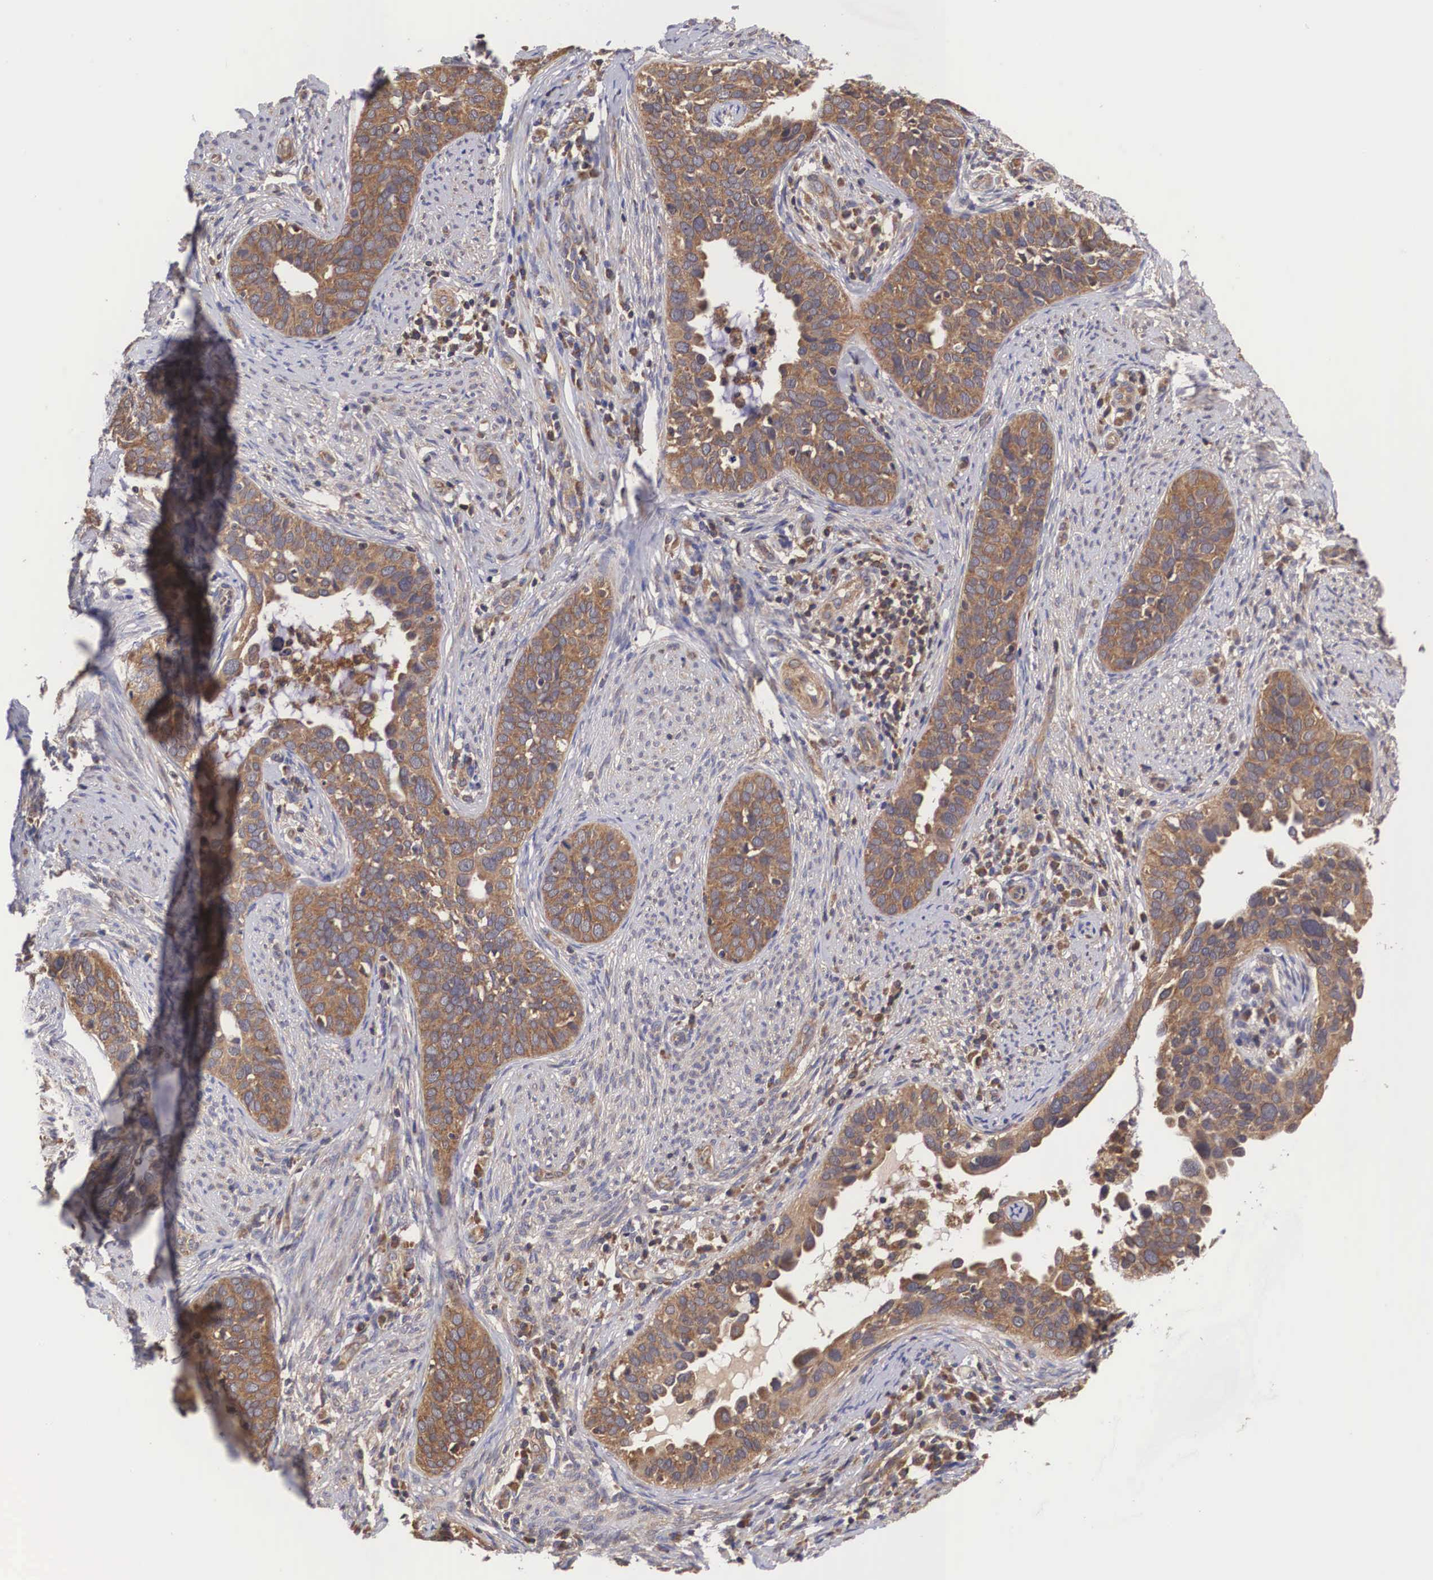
{"staining": {"intensity": "moderate", "quantity": ">75%", "location": "cytoplasmic/membranous"}, "tissue": "cervical cancer", "cell_type": "Tumor cells", "image_type": "cancer", "snomed": [{"axis": "morphology", "description": "Squamous cell carcinoma, NOS"}, {"axis": "topography", "description": "Cervix"}], "caption": "Tumor cells reveal medium levels of moderate cytoplasmic/membranous staining in approximately >75% of cells in cervical squamous cell carcinoma.", "gene": "DHRS1", "patient": {"sex": "female", "age": 31}}